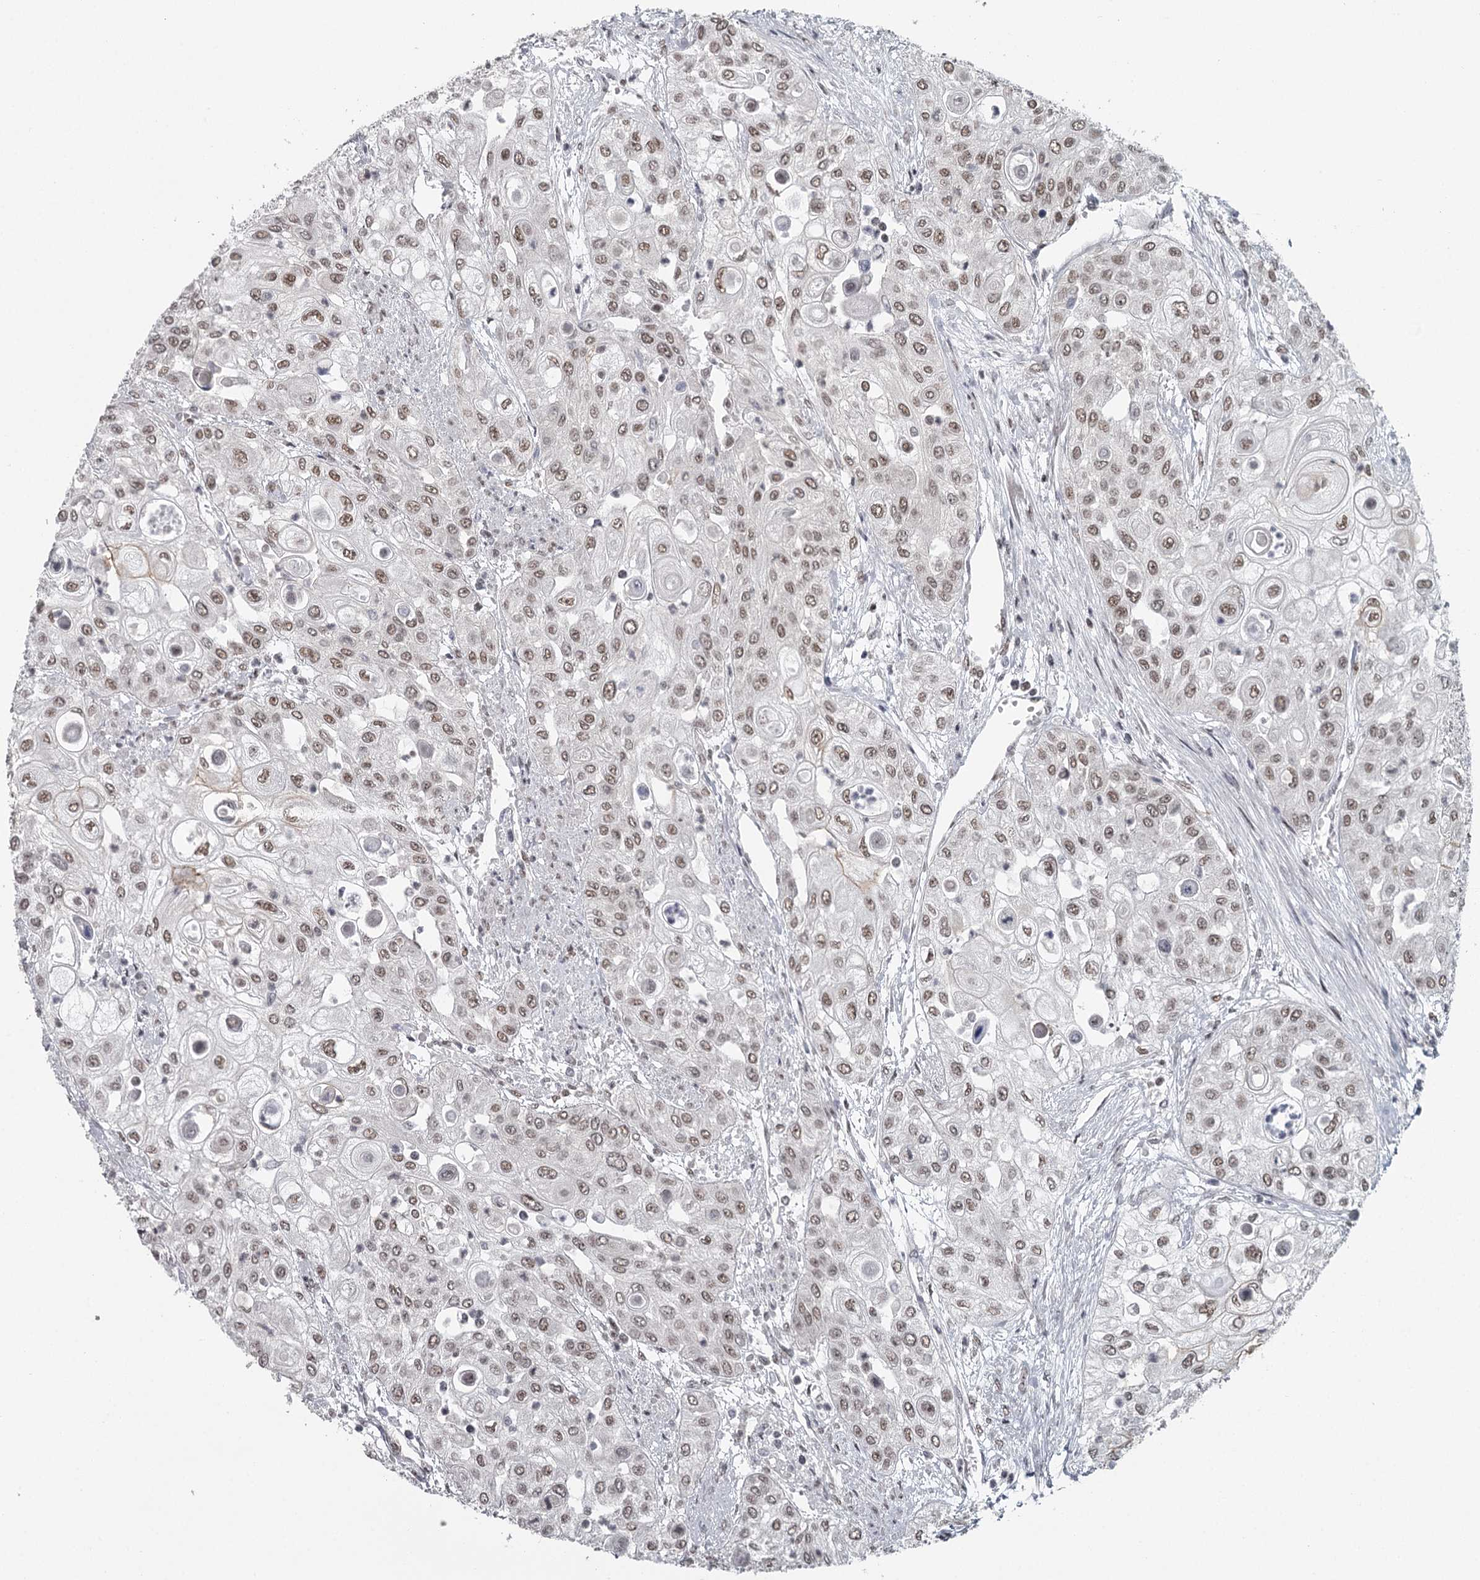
{"staining": {"intensity": "moderate", "quantity": ">75%", "location": "nuclear"}, "tissue": "urothelial cancer", "cell_type": "Tumor cells", "image_type": "cancer", "snomed": [{"axis": "morphology", "description": "Urothelial carcinoma, High grade"}, {"axis": "topography", "description": "Urinary bladder"}], "caption": "Human urothelial carcinoma (high-grade) stained with a brown dye demonstrates moderate nuclear positive positivity in approximately >75% of tumor cells.", "gene": "FAM13C", "patient": {"sex": "female", "age": 79}}